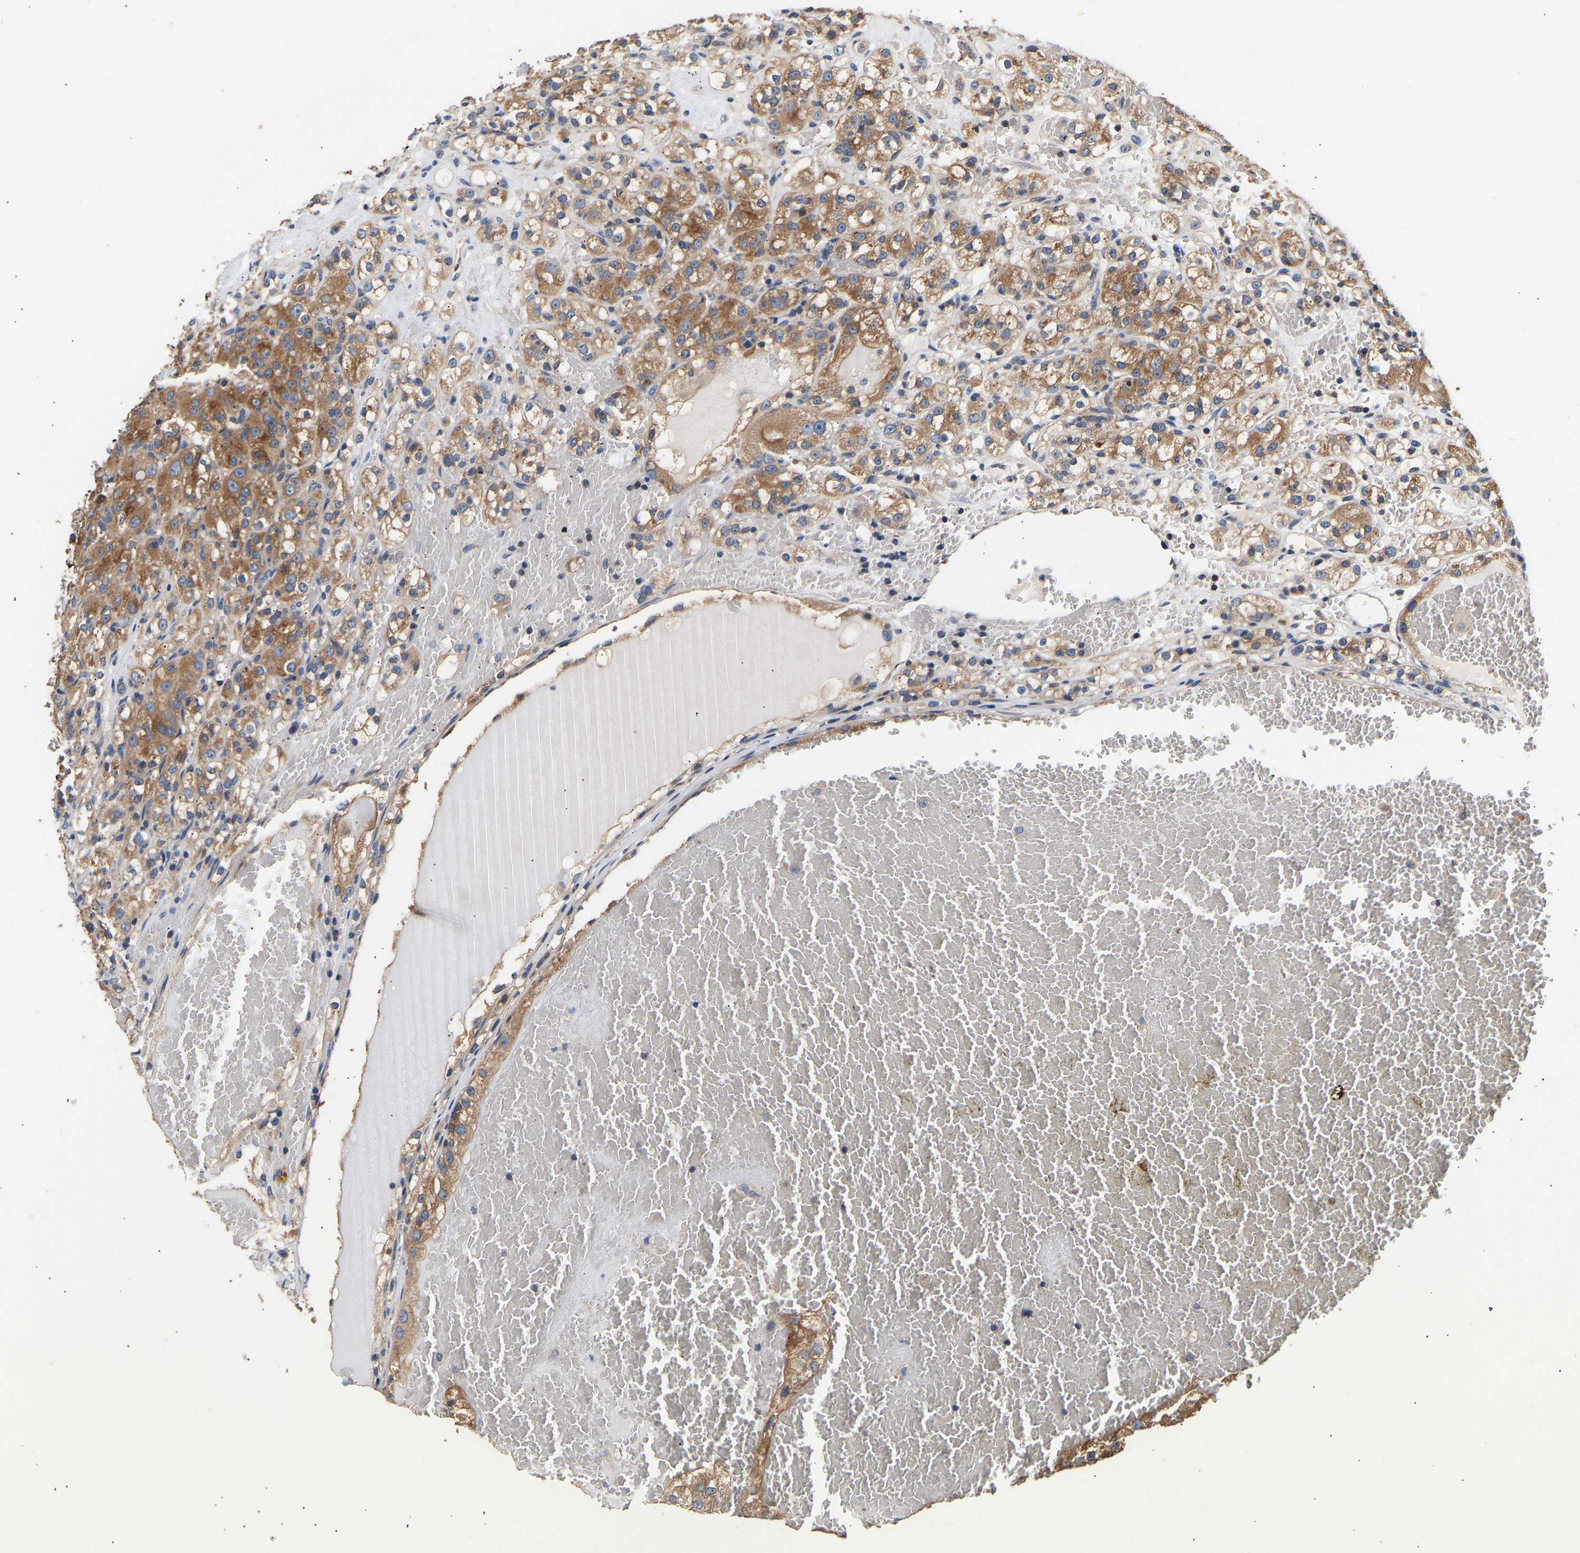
{"staining": {"intensity": "strong", "quantity": ">75%", "location": "cytoplasmic/membranous"}, "tissue": "renal cancer", "cell_type": "Tumor cells", "image_type": "cancer", "snomed": [{"axis": "morphology", "description": "Normal tissue, NOS"}, {"axis": "morphology", "description": "Adenocarcinoma, NOS"}, {"axis": "topography", "description": "Kidney"}], "caption": "Immunohistochemistry staining of renal adenocarcinoma, which reveals high levels of strong cytoplasmic/membranous staining in approximately >75% of tumor cells indicating strong cytoplasmic/membranous protein staining. The staining was performed using DAB (3,3'-diaminobenzidine) (brown) for protein detection and nuclei were counterstained in hematoxylin (blue).", "gene": "LRBA", "patient": {"sex": "male", "age": 61}}